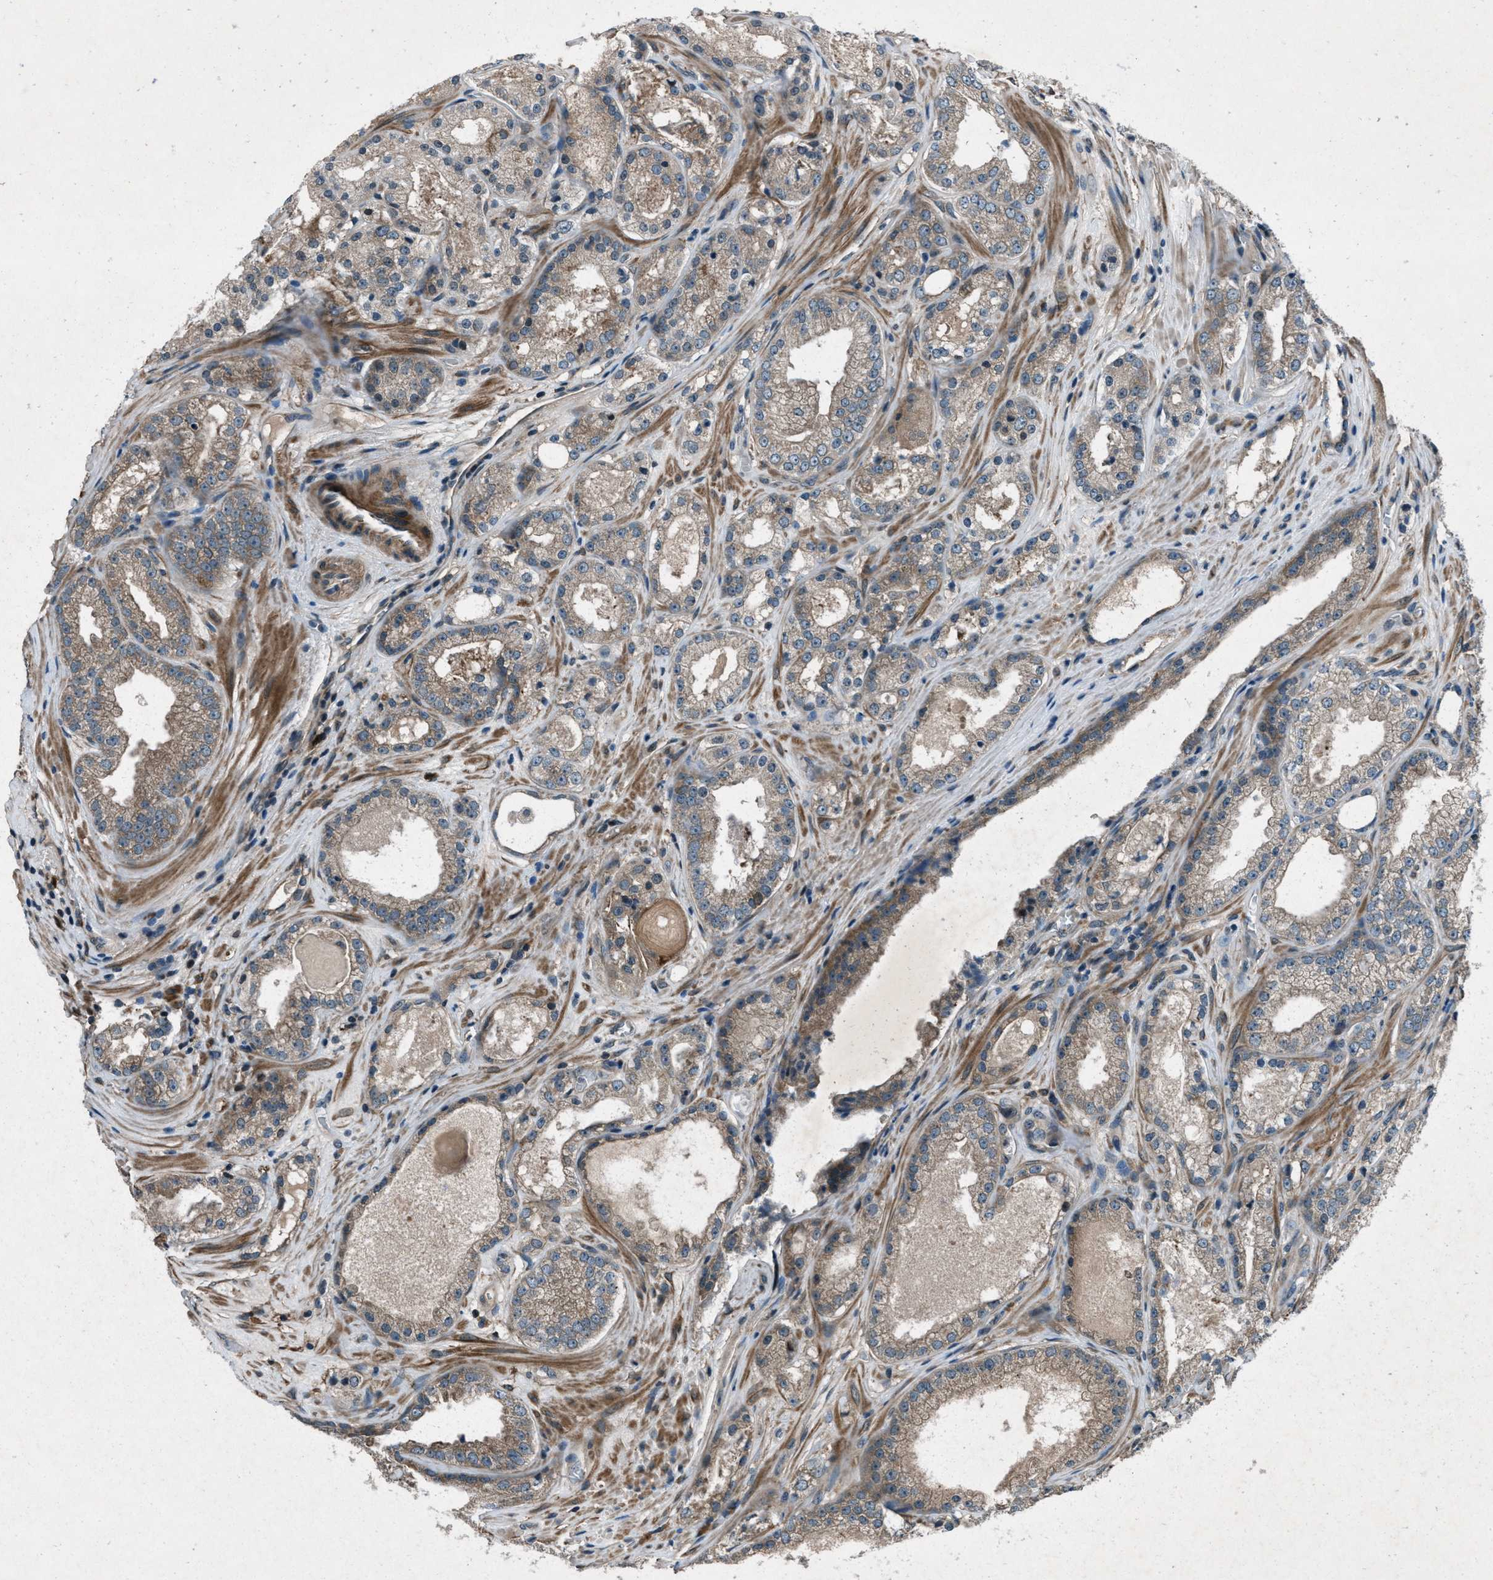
{"staining": {"intensity": "moderate", "quantity": ">75%", "location": "cytoplasmic/membranous"}, "tissue": "prostate cancer", "cell_type": "Tumor cells", "image_type": "cancer", "snomed": [{"axis": "morphology", "description": "Adenocarcinoma, High grade"}, {"axis": "topography", "description": "Prostate"}], "caption": "Human prostate high-grade adenocarcinoma stained for a protein (brown) shows moderate cytoplasmic/membranous positive staining in about >75% of tumor cells.", "gene": "EPSTI1", "patient": {"sex": "male", "age": 65}}